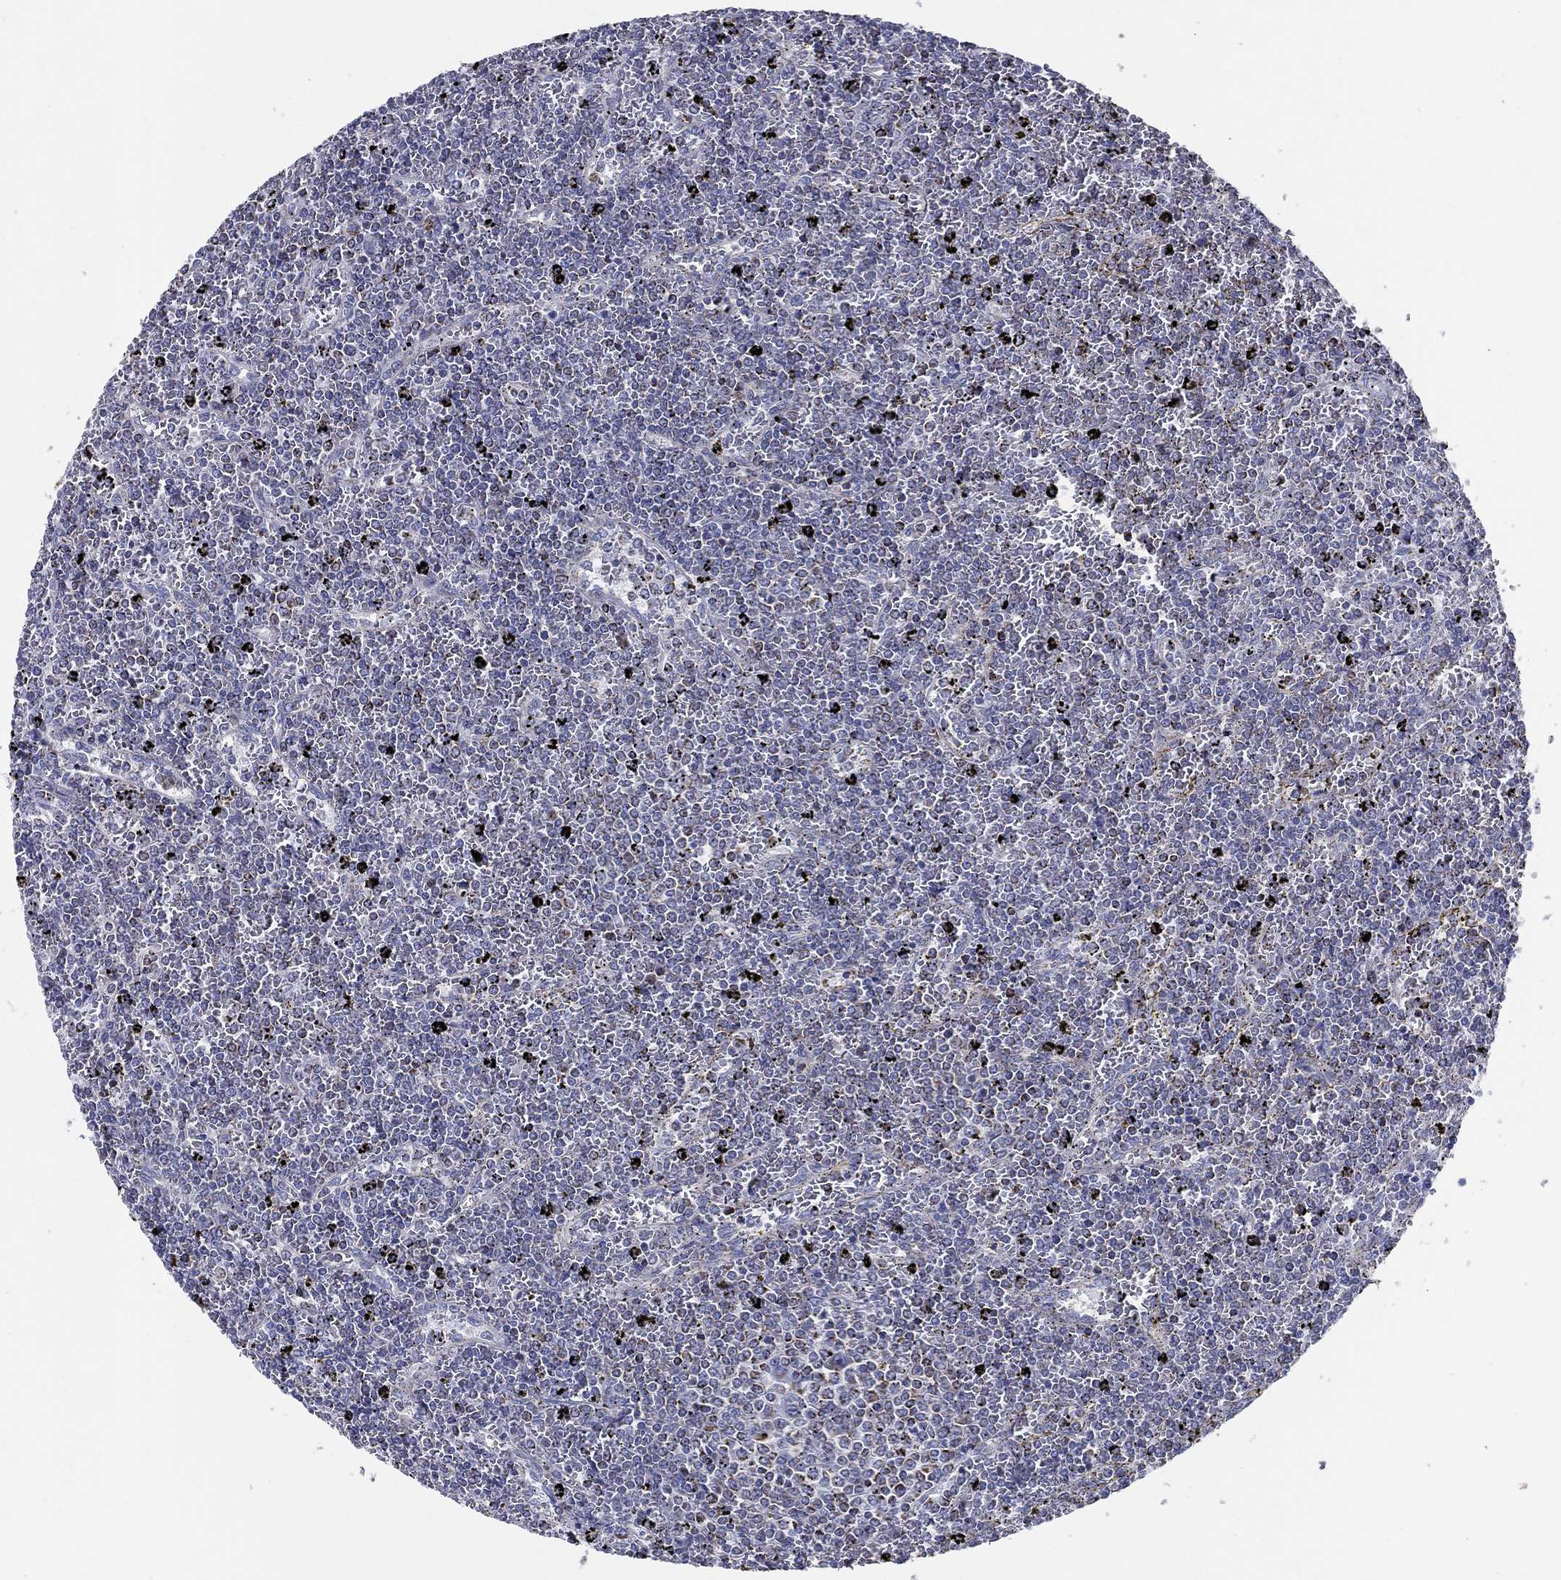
{"staining": {"intensity": "negative", "quantity": "none", "location": "none"}, "tissue": "lymphoma", "cell_type": "Tumor cells", "image_type": "cancer", "snomed": [{"axis": "morphology", "description": "Malignant lymphoma, non-Hodgkin's type, Low grade"}, {"axis": "topography", "description": "Spleen"}], "caption": "Immunohistochemical staining of human malignant lymphoma, non-Hodgkin's type (low-grade) displays no significant expression in tumor cells.", "gene": "SFXN1", "patient": {"sex": "female", "age": 77}}